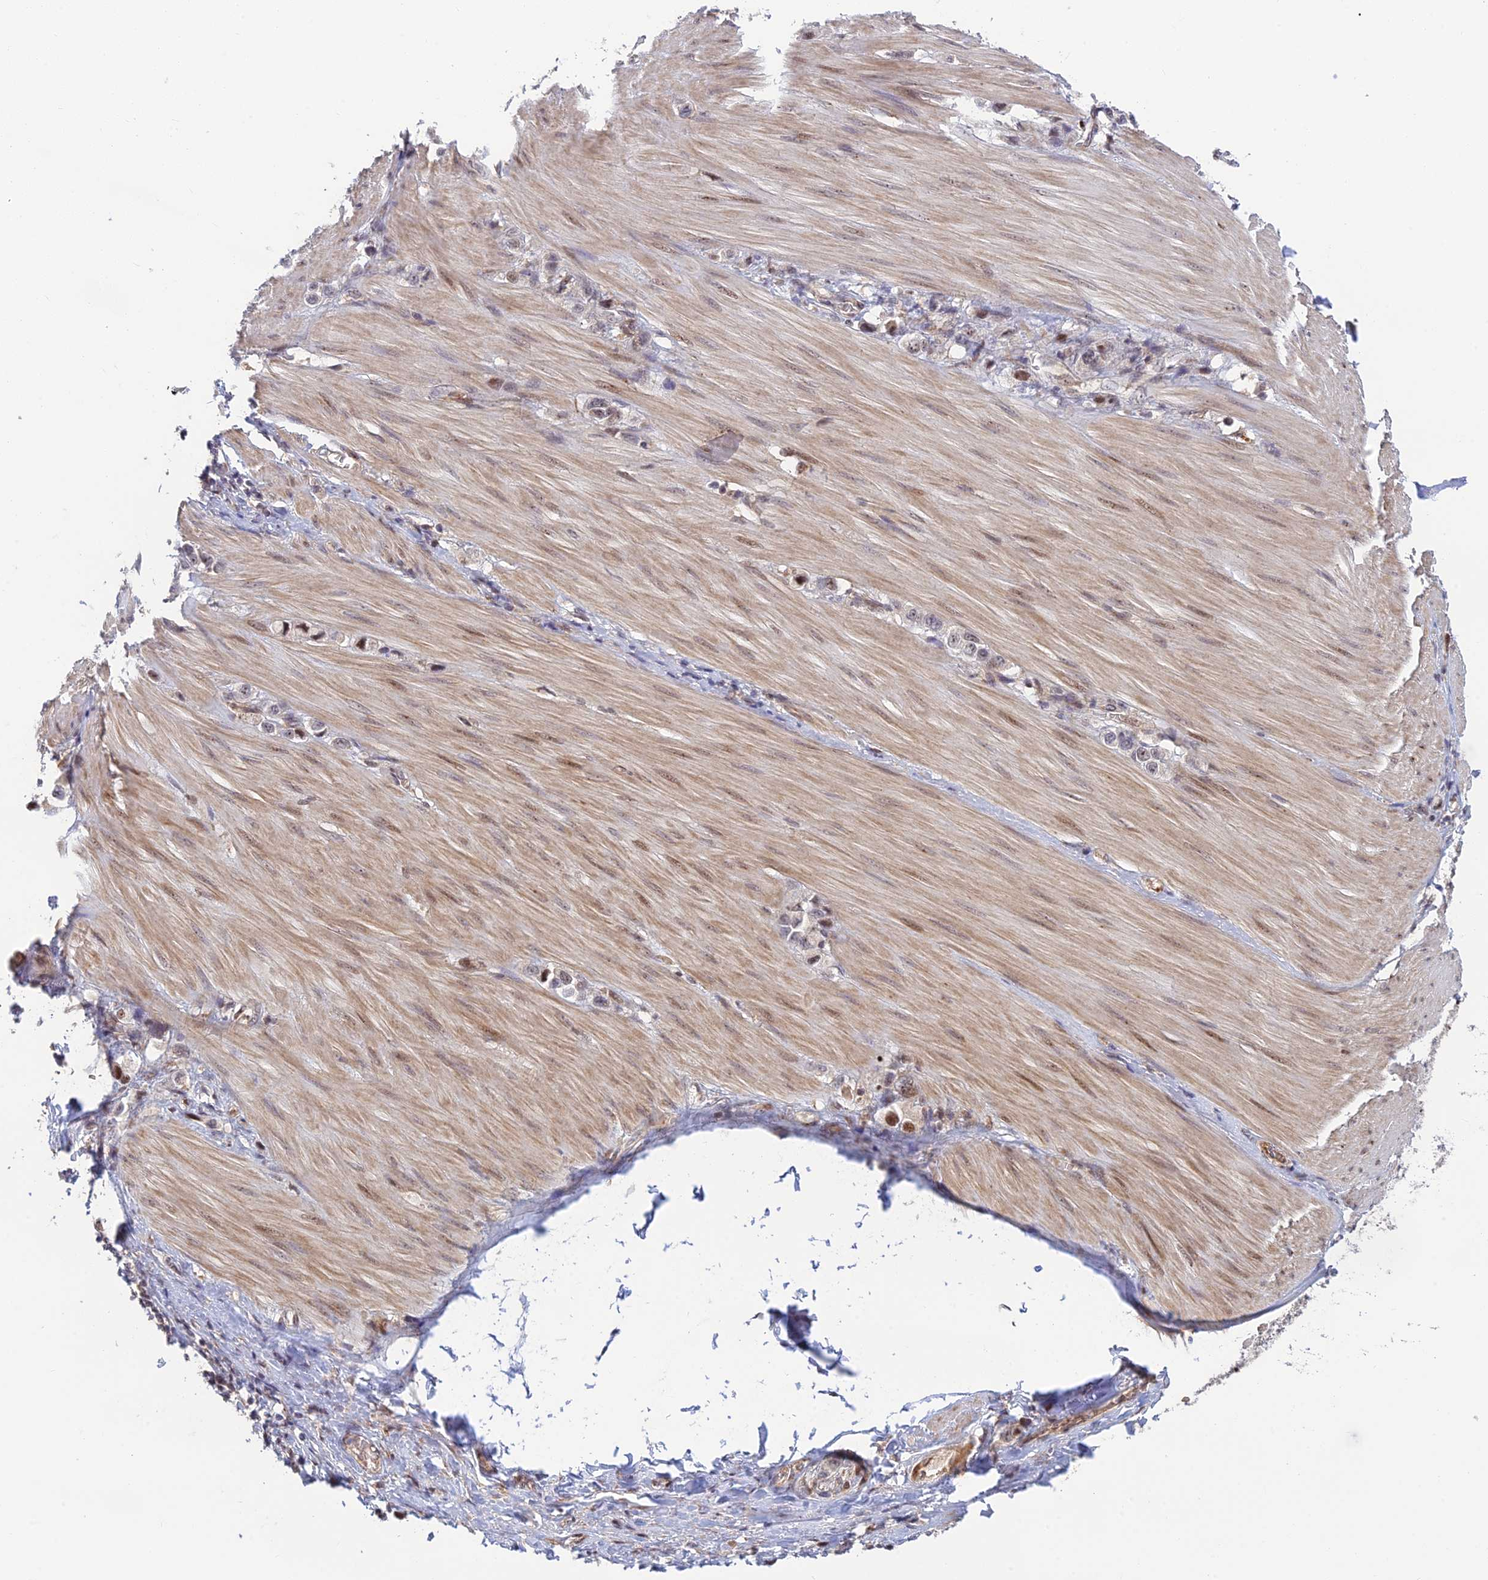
{"staining": {"intensity": "moderate", "quantity": "<25%", "location": "nuclear"}, "tissue": "stomach cancer", "cell_type": "Tumor cells", "image_type": "cancer", "snomed": [{"axis": "morphology", "description": "Adenocarcinoma, NOS"}, {"axis": "topography", "description": "Stomach"}], "caption": "Tumor cells demonstrate low levels of moderate nuclear positivity in about <25% of cells in human stomach adenocarcinoma.", "gene": "UFSP2", "patient": {"sex": "female", "age": 65}}